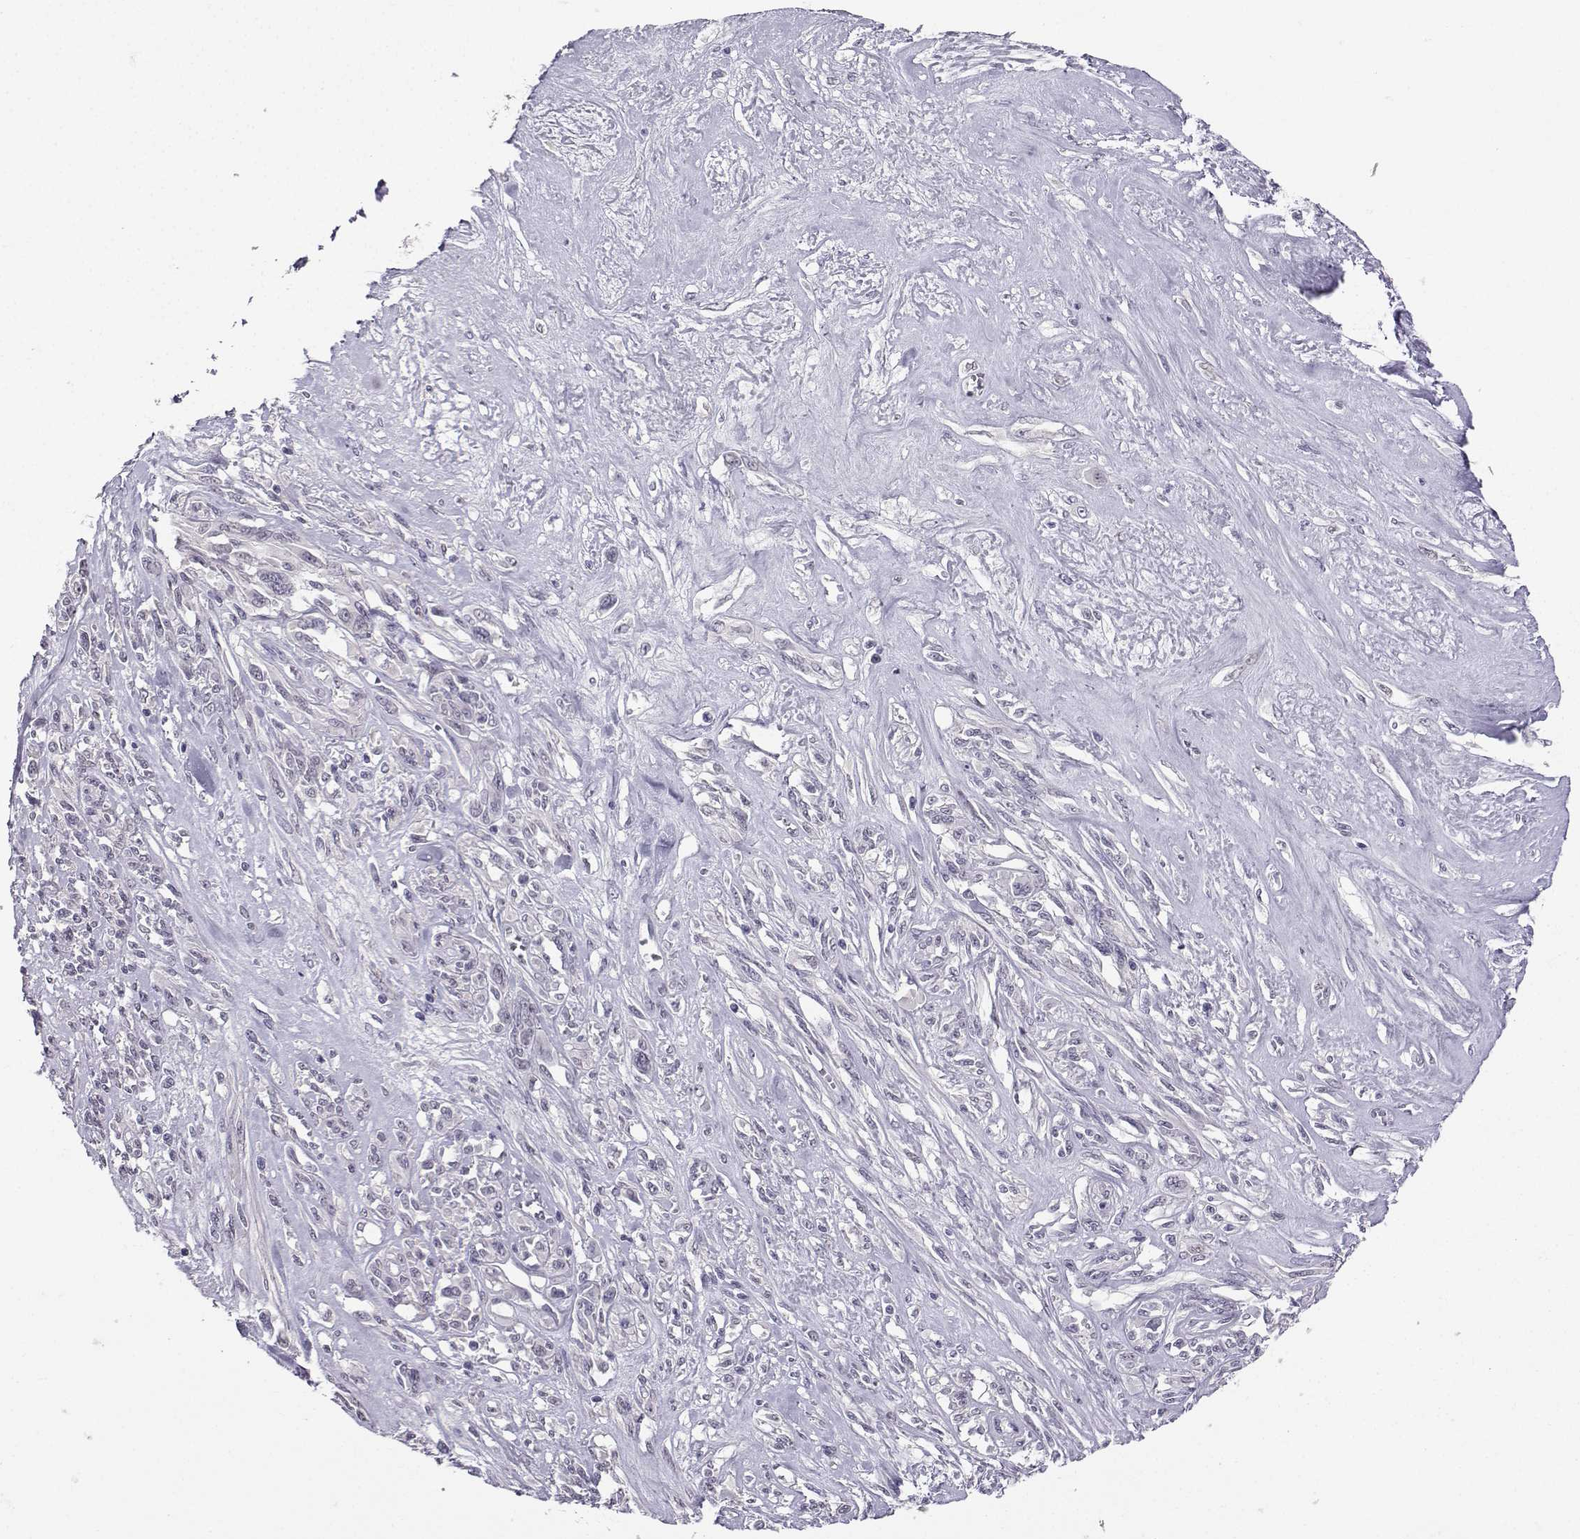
{"staining": {"intensity": "negative", "quantity": "none", "location": "none"}, "tissue": "melanoma", "cell_type": "Tumor cells", "image_type": "cancer", "snomed": [{"axis": "morphology", "description": "Malignant melanoma, NOS"}, {"axis": "topography", "description": "Skin"}], "caption": "A high-resolution image shows immunohistochemistry (IHC) staining of melanoma, which demonstrates no significant expression in tumor cells. Brightfield microscopy of immunohistochemistry stained with DAB (brown) and hematoxylin (blue), captured at high magnification.", "gene": "TBR1", "patient": {"sex": "female", "age": 91}}